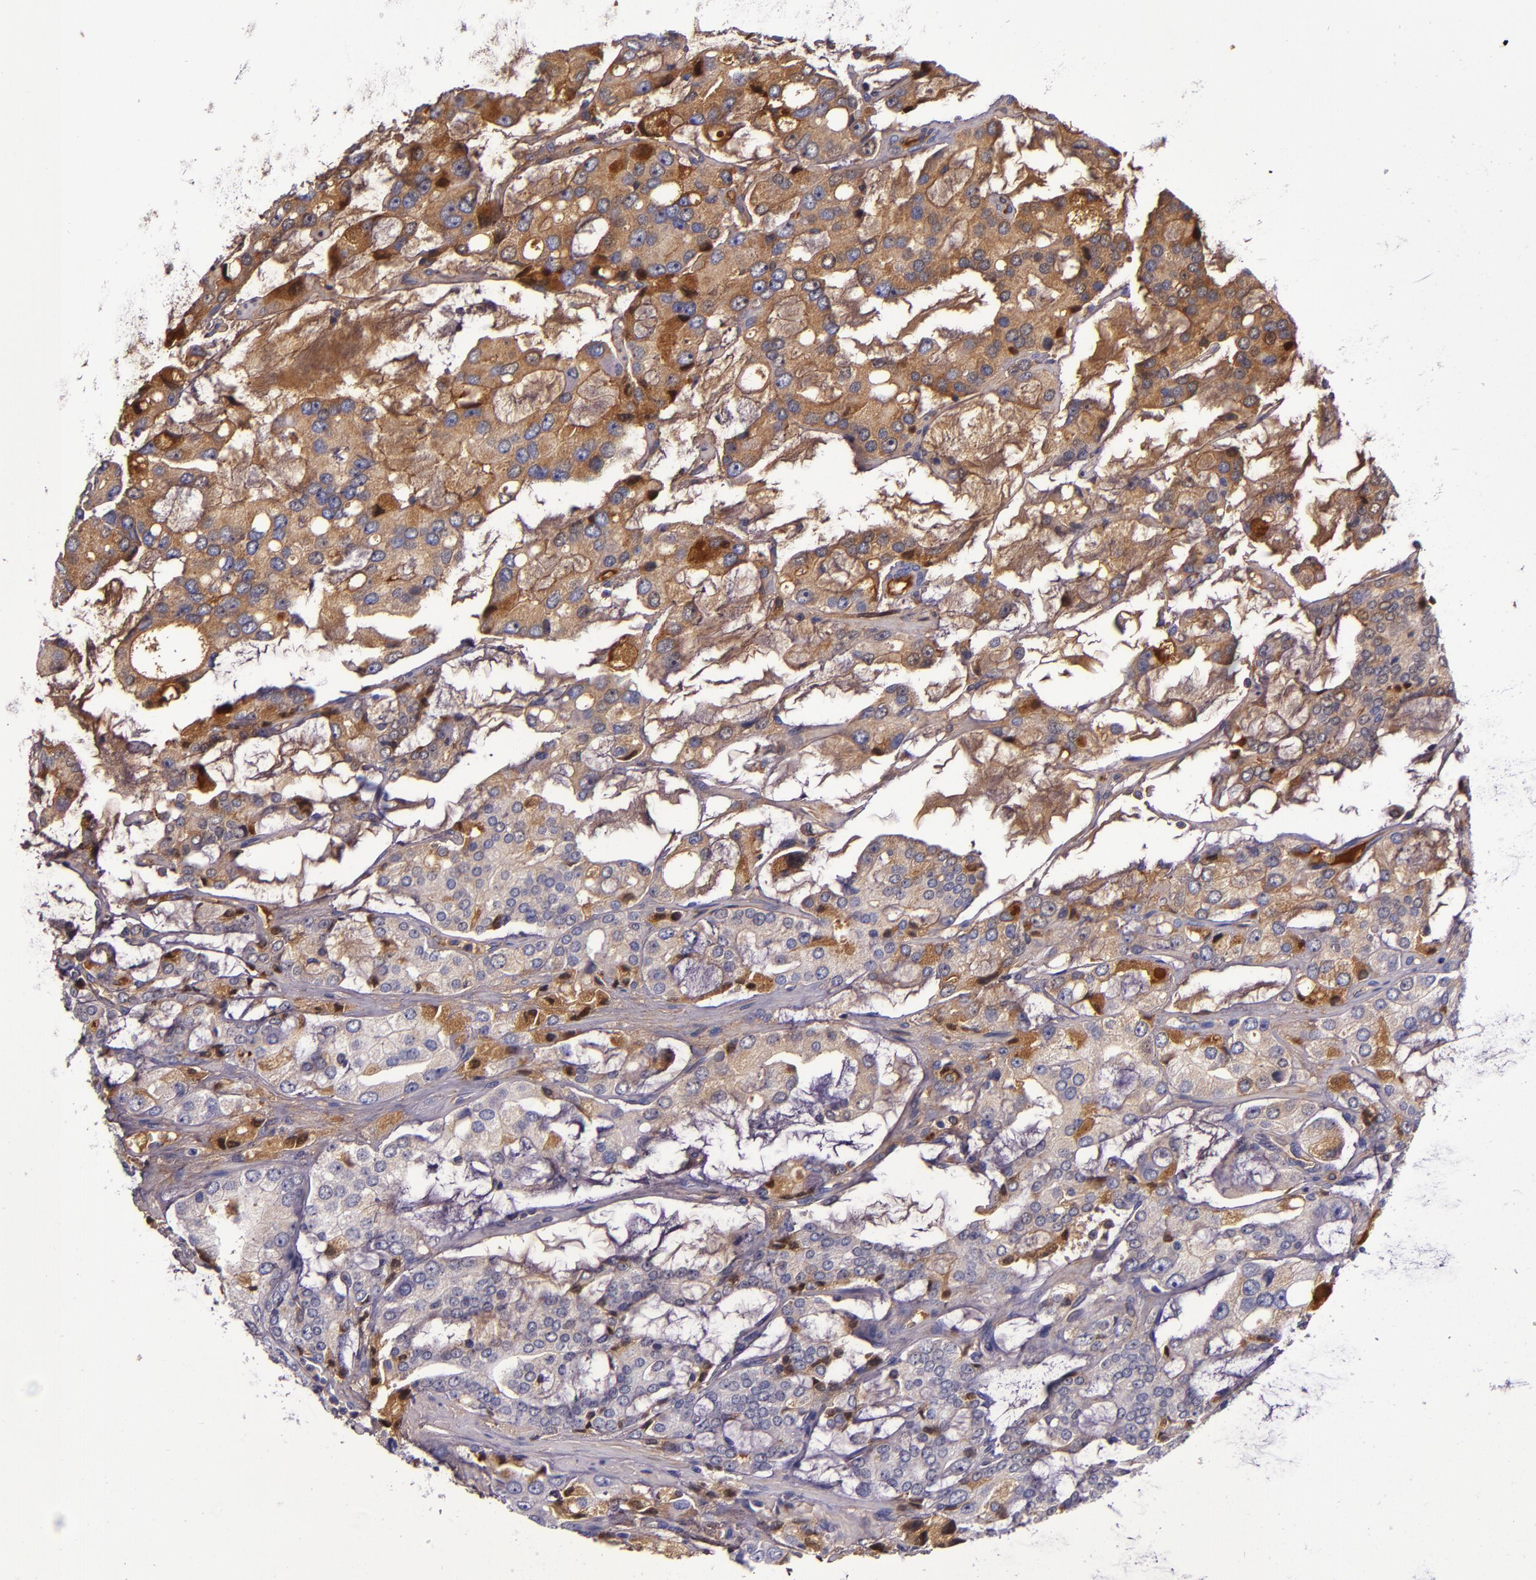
{"staining": {"intensity": "moderate", "quantity": "25%-75%", "location": "cytoplasmic/membranous"}, "tissue": "prostate cancer", "cell_type": "Tumor cells", "image_type": "cancer", "snomed": [{"axis": "morphology", "description": "Adenocarcinoma, High grade"}, {"axis": "topography", "description": "Prostate"}], "caption": "Protein staining of adenocarcinoma (high-grade) (prostate) tissue demonstrates moderate cytoplasmic/membranous positivity in approximately 25%-75% of tumor cells.", "gene": "CLEC3B", "patient": {"sex": "male", "age": 67}}